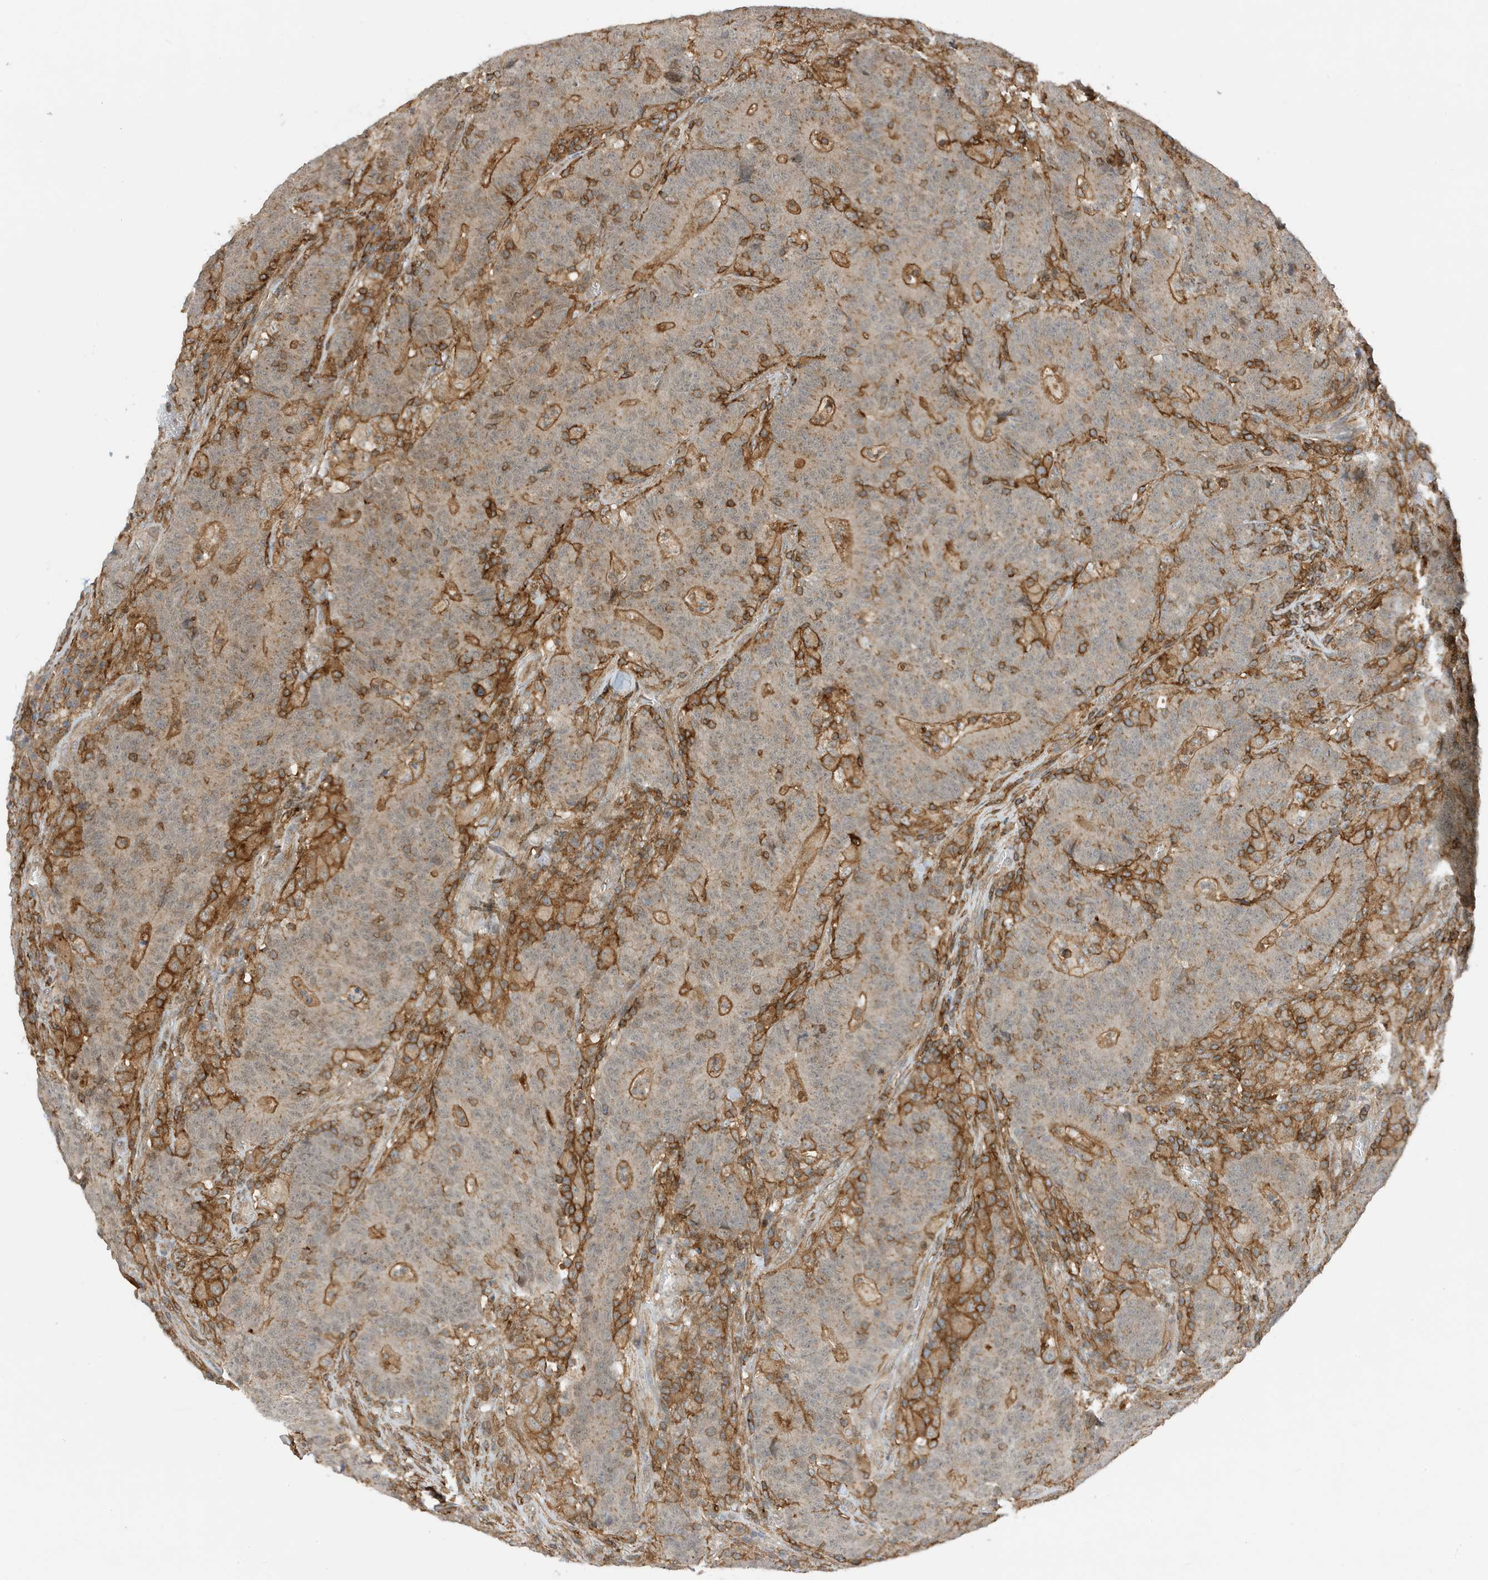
{"staining": {"intensity": "moderate", "quantity": "25%-75%", "location": "cytoplasmic/membranous,nuclear"}, "tissue": "colorectal cancer", "cell_type": "Tumor cells", "image_type": "cancer", "snomed": [{"axis": "morphology", "description": "Normal tissue, NOS"}, {"axis": "morphology", "description": "Adenocarcinoma, NOS"}, {"axis": "topography", "description": "Colon"}], "caption": "This micrograph displays immunohistochemistry (IHC) staining of human colorectal adenocarcinoma, with medium moderate cytoplasmic/membranous and nuclear staining in approximately 25%-75% of tumor cells.", "gene": "TATDN3", "patient": {"sex": "female", "age": 75}}